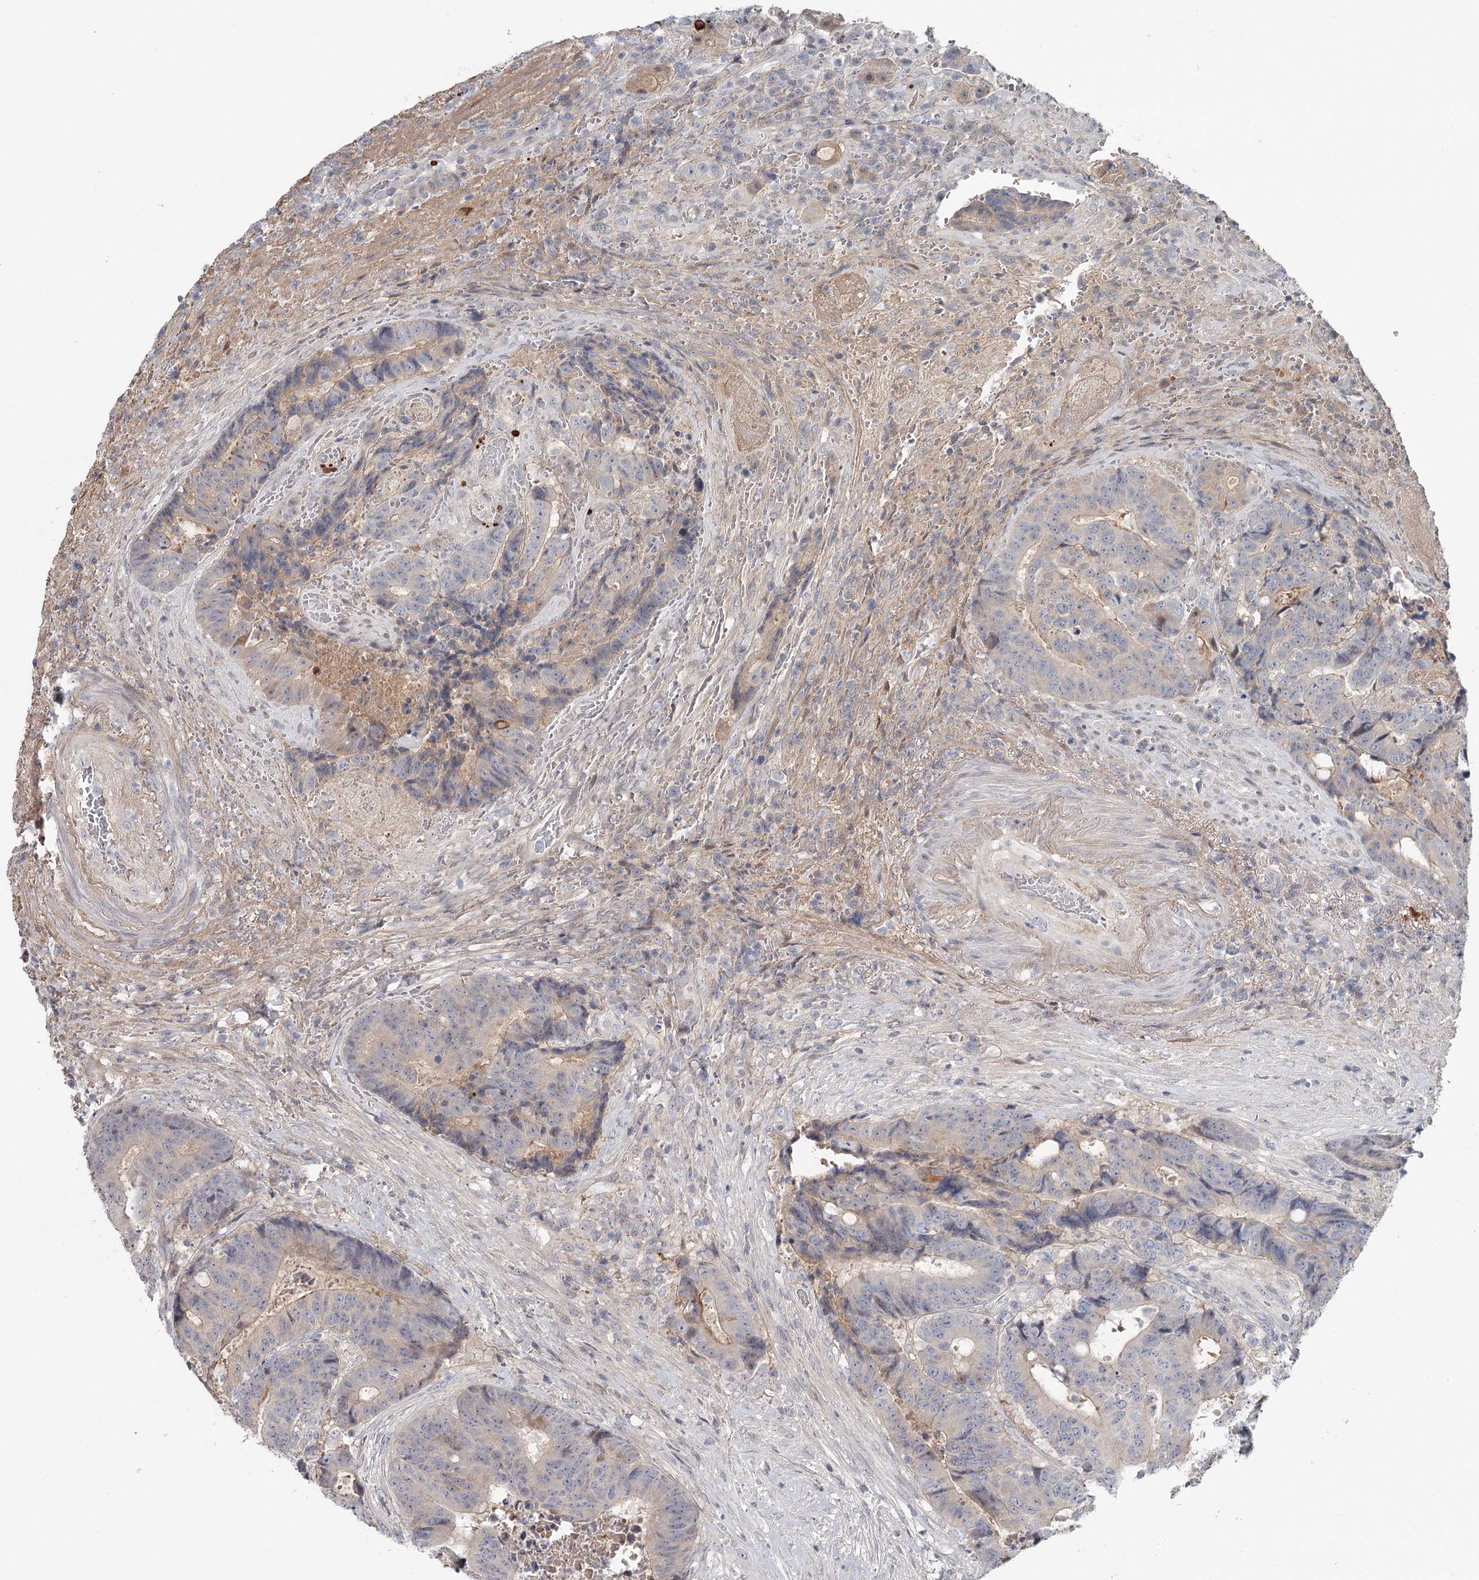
{"staining": {"intensity": "negative", "quantity": "none", "location": "none"}, "tissue": "colorectal cancer", "cell_type": "Tumor cells", "image_type": "cancer", "snomed": [{"axis": "morphology", "description": "Adenocarcinoma, NOS"}, {"axis": "topography", "description": "Rectum"}], "caption": "Histopathology image shows no significant protein staining in tumor cells of adenocarcinoma (colorectal).", "gene": "DHRS9", "patient": {"sex": "male", "age": 69}}